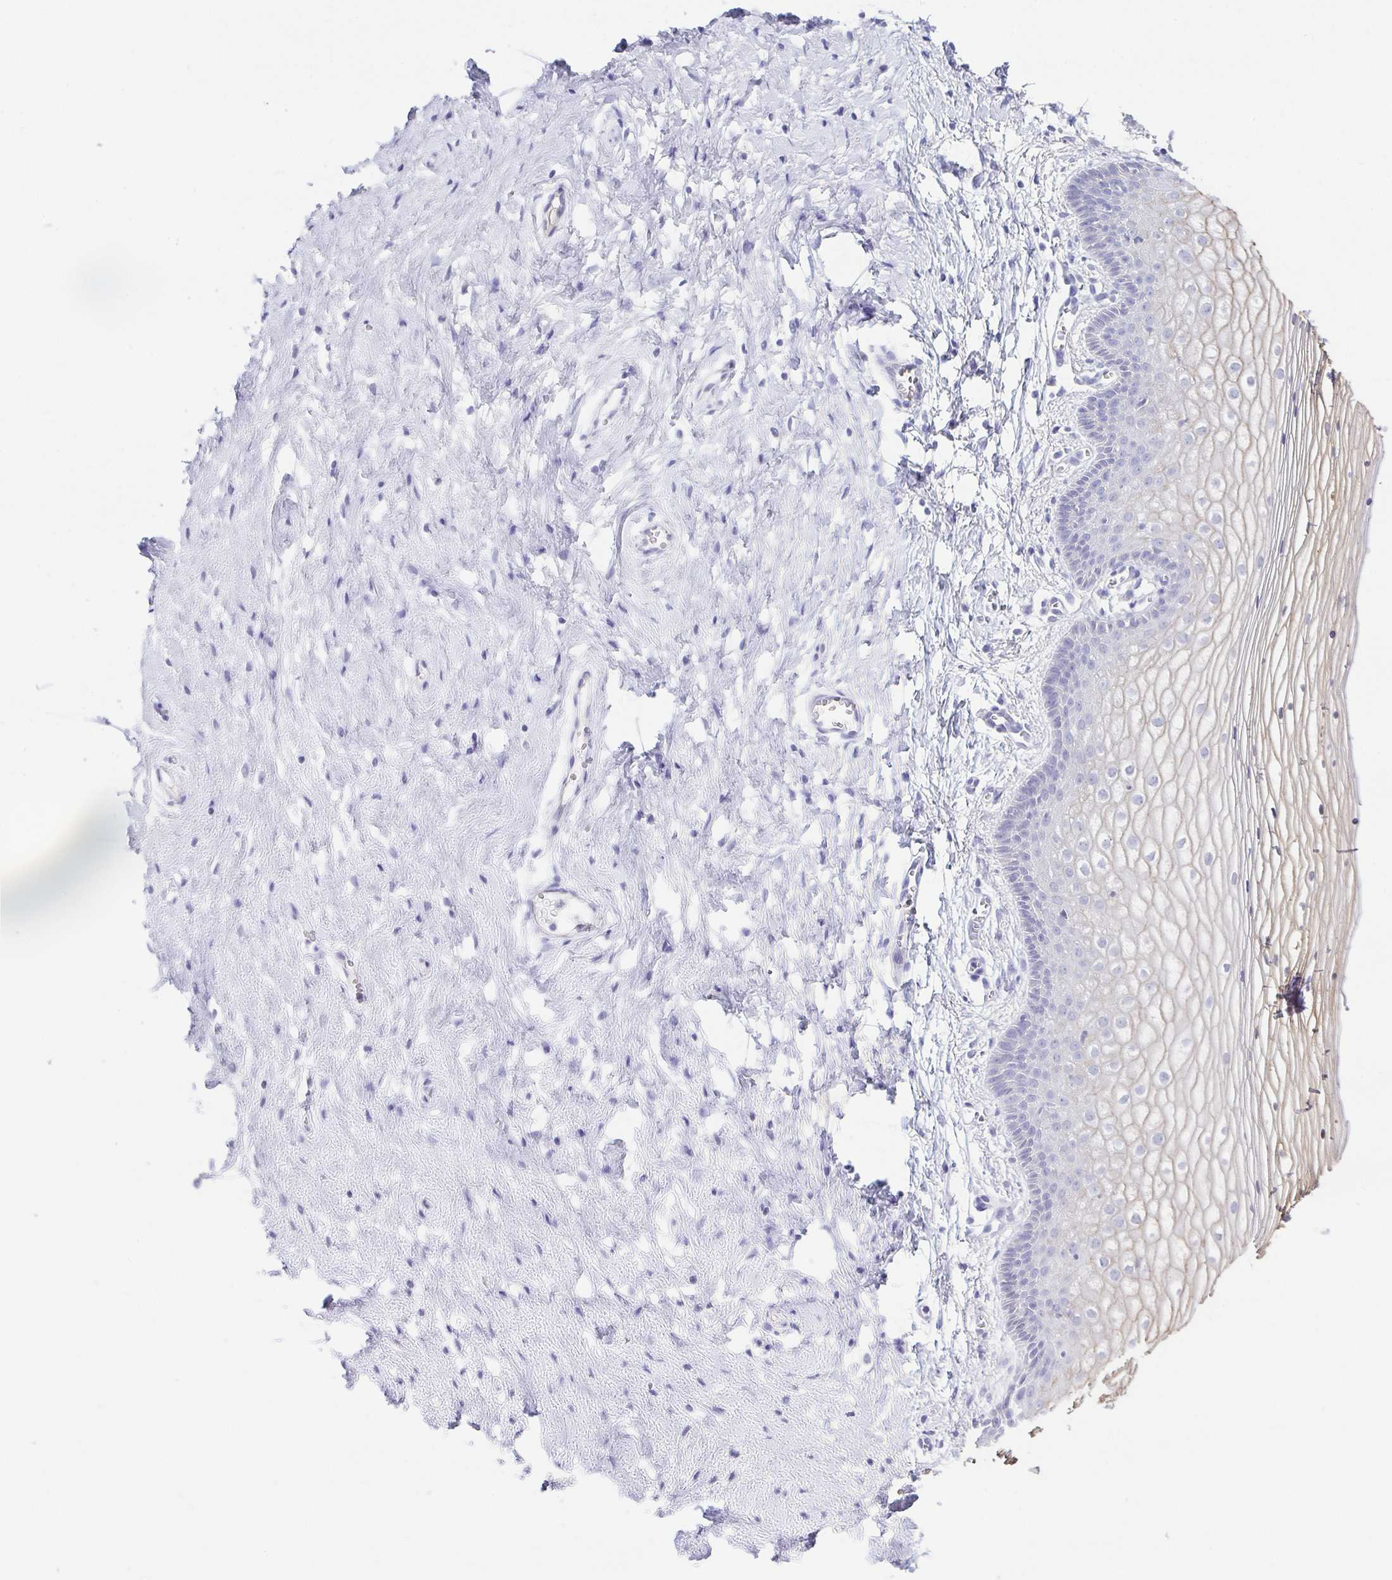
{"staining": {"intensity": "weak", "quantity": "<25%", "location": "cytoplasmic/membranous"}, "tissue": "vagina", "cell_type": "Squamous epithelial cells", "image_type": "normal", "snomed": [{"axis": "morphology", "description": "Normal tissue, NOS"}, {"axis": "topography", "description": "Vagina"}], "caption": "Immunohistochemistry (IHC) photomicrograph of normal vagina: vagina stained with DAB (3,3'-diaminobenzidine) reveals no significant protein positivity in squamous epithelial cells.", "gene": "HAPLN2", "patient": {"sex": "female", "age": 56}}